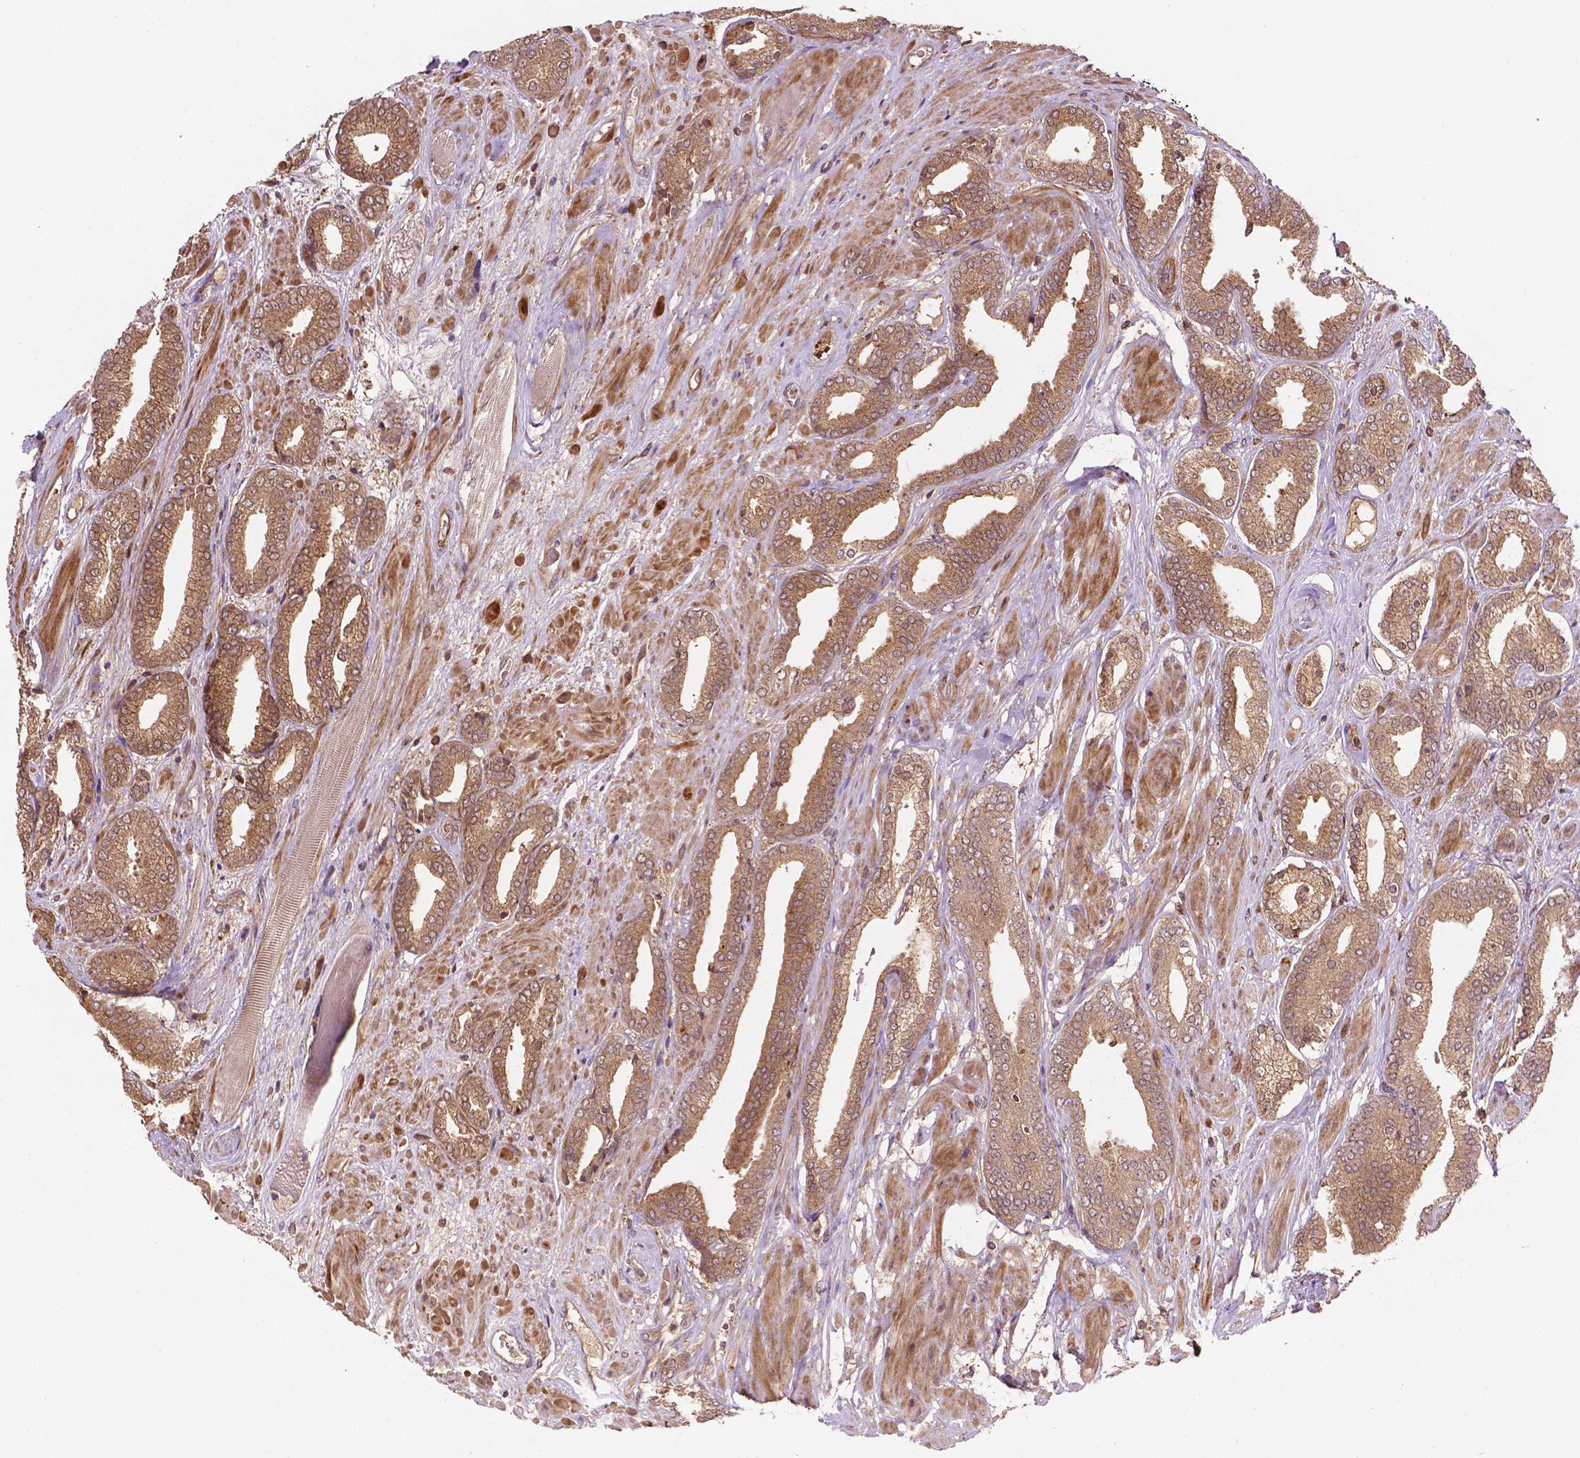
{"staining": {"intensity": "moderate", "quantity": ">75%", "location": "cytoplasmic/membranous"}, "tissue": "prostate cancer", "cell_type": "Tumor cells", "image_type": "cancer", "snomed": [{"axis": "morphology", "description": "Adenocarcinoma, High grade"}, {"axis": "topography", "description": "Prostate"}], "caption": "Moderate cytoplasmic/membranous staining is present in about >75% of tumor cells in high-grade adenocarcinoma (prostate). (Stains: DAB (3,3'-diaminobenzidine) in brown, nuclei in blue, Microscopy: brightfield microscopy at high magnification).", "gene": "ZMYND19", "patient": {"sex": "male", "age": 56}}